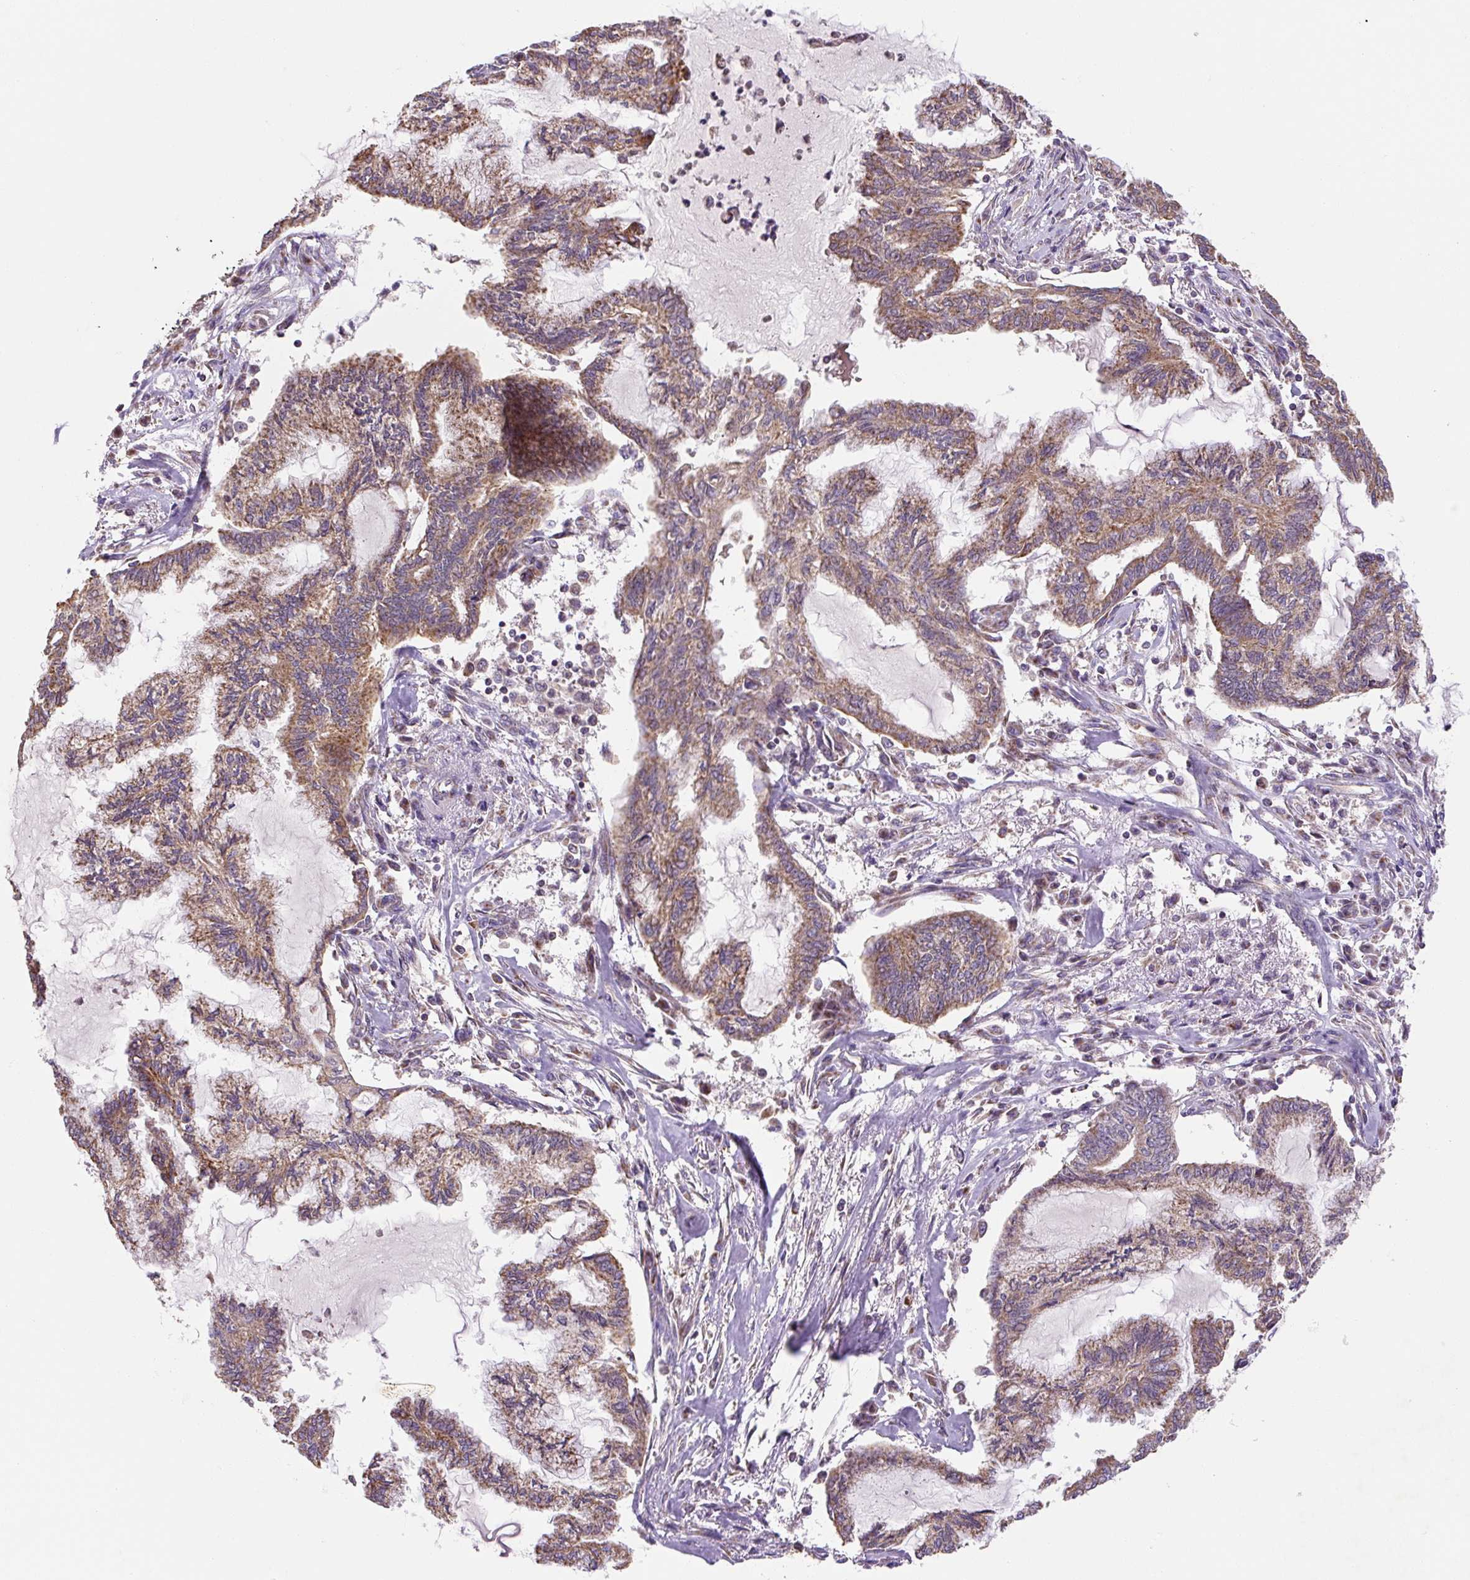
{"staining": {"intensity": "moderate", "quantity": ">75%", "location": "cytoplasmic/membranous"}, "tissue": "endometrial cancer", "cell_type": "Tumor cells", "image_type": "cancer", "snomed": [{"axis": "morphology", "description": "Adenocarcinoma, NOS"}, {"axis": "topography", "description": "Endometrium"}], "caption": "Human endometrial adenocarcinoma stained with a brown dye exhibits moderate cytoplasmic/membranous positive staining in approximately >75% of tumor cells.", "gene": "MFSD9", "patient": {"sex": "female", "age": 86}}